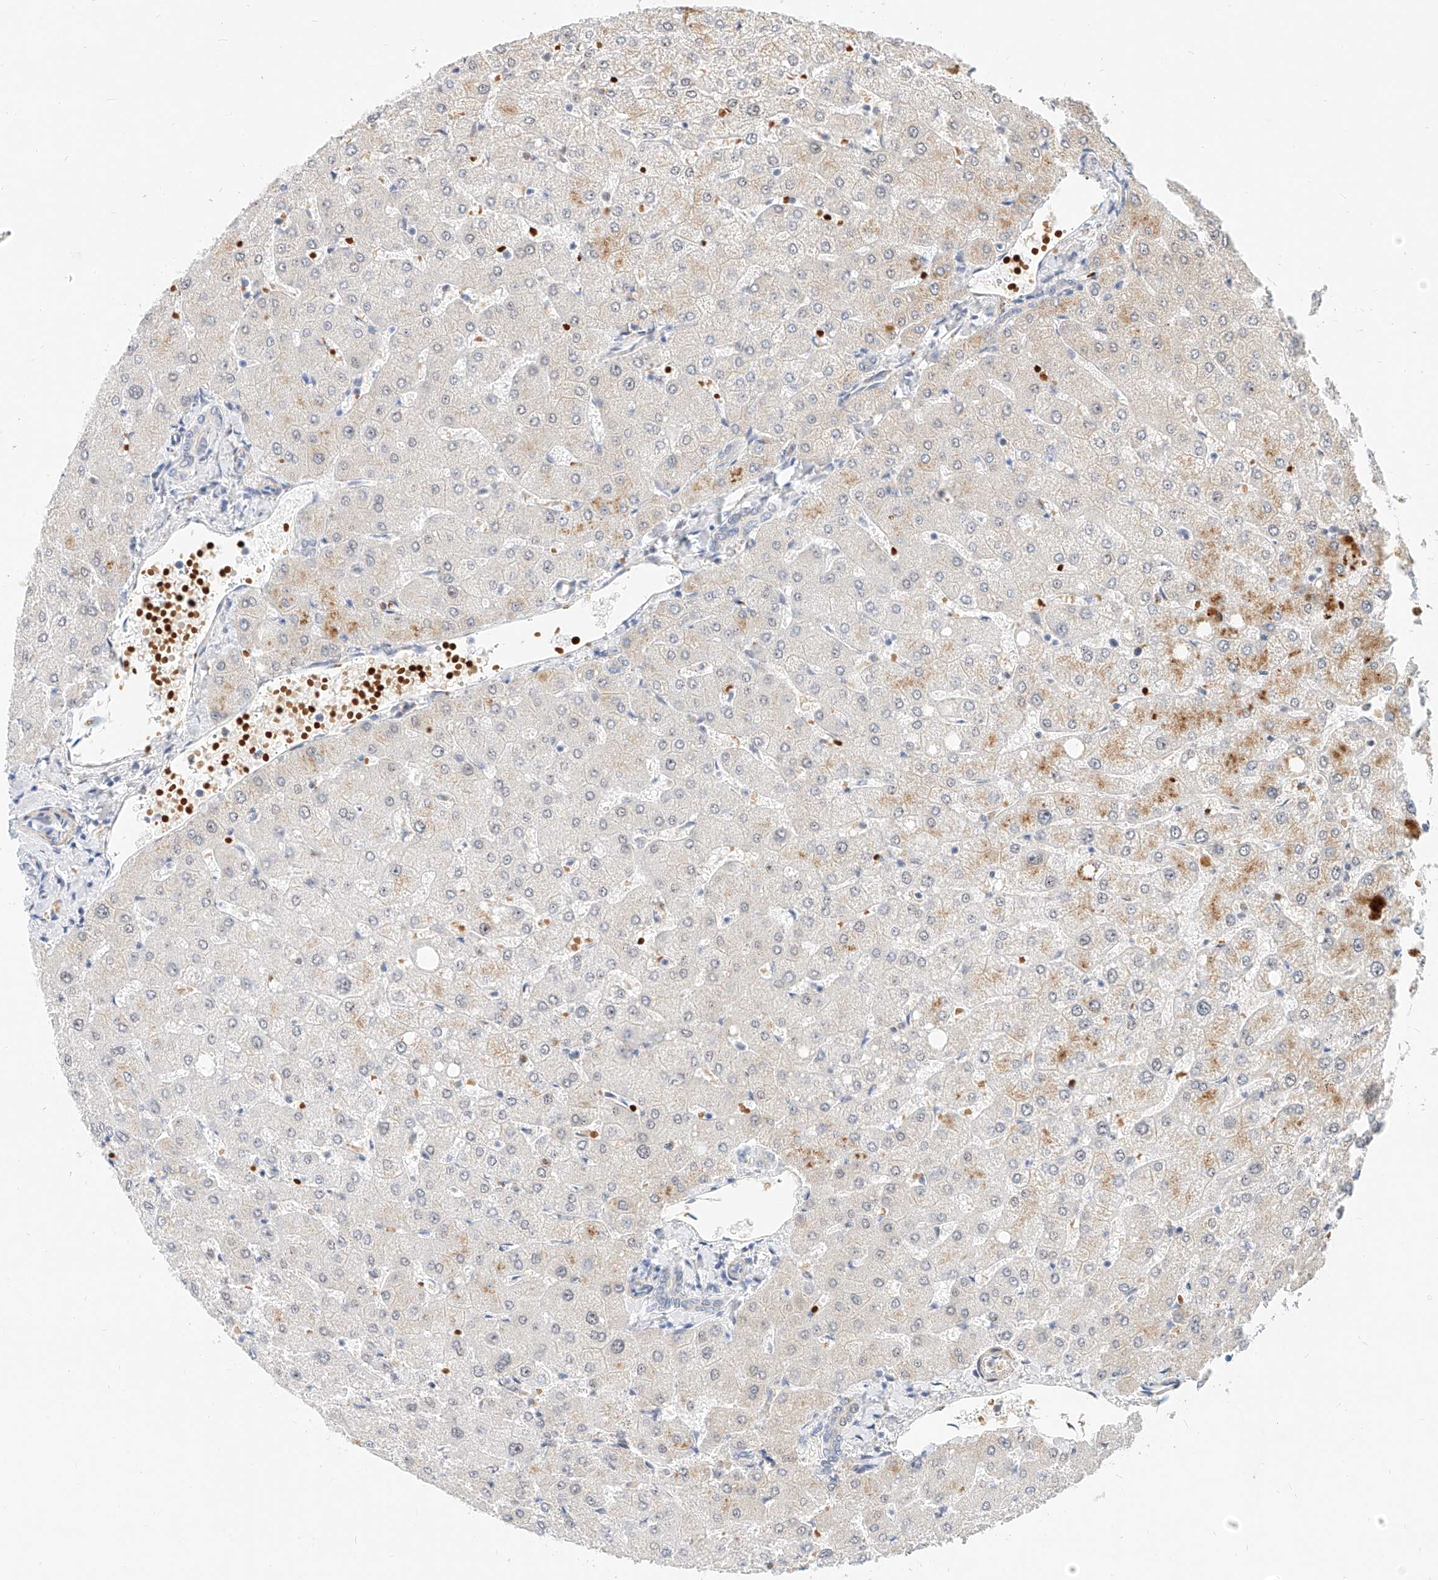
{"staining": {"intensity": "negative", "quantity": "none", "location": "none"}, "tissue": "liver", "cell_type": "Cholangiocytes", "image_type": "normal", "snomed": [{"axis": "morphology", "description": "Normal tissue, NOS"}, {"axis": "topography", "description": "Liver"}], "caption": "Image shows no significant protein expression in cholangiocytes of unremarkable liver.", "gene": "CBX8", "patient": {"sex": "female", "age": 54}}